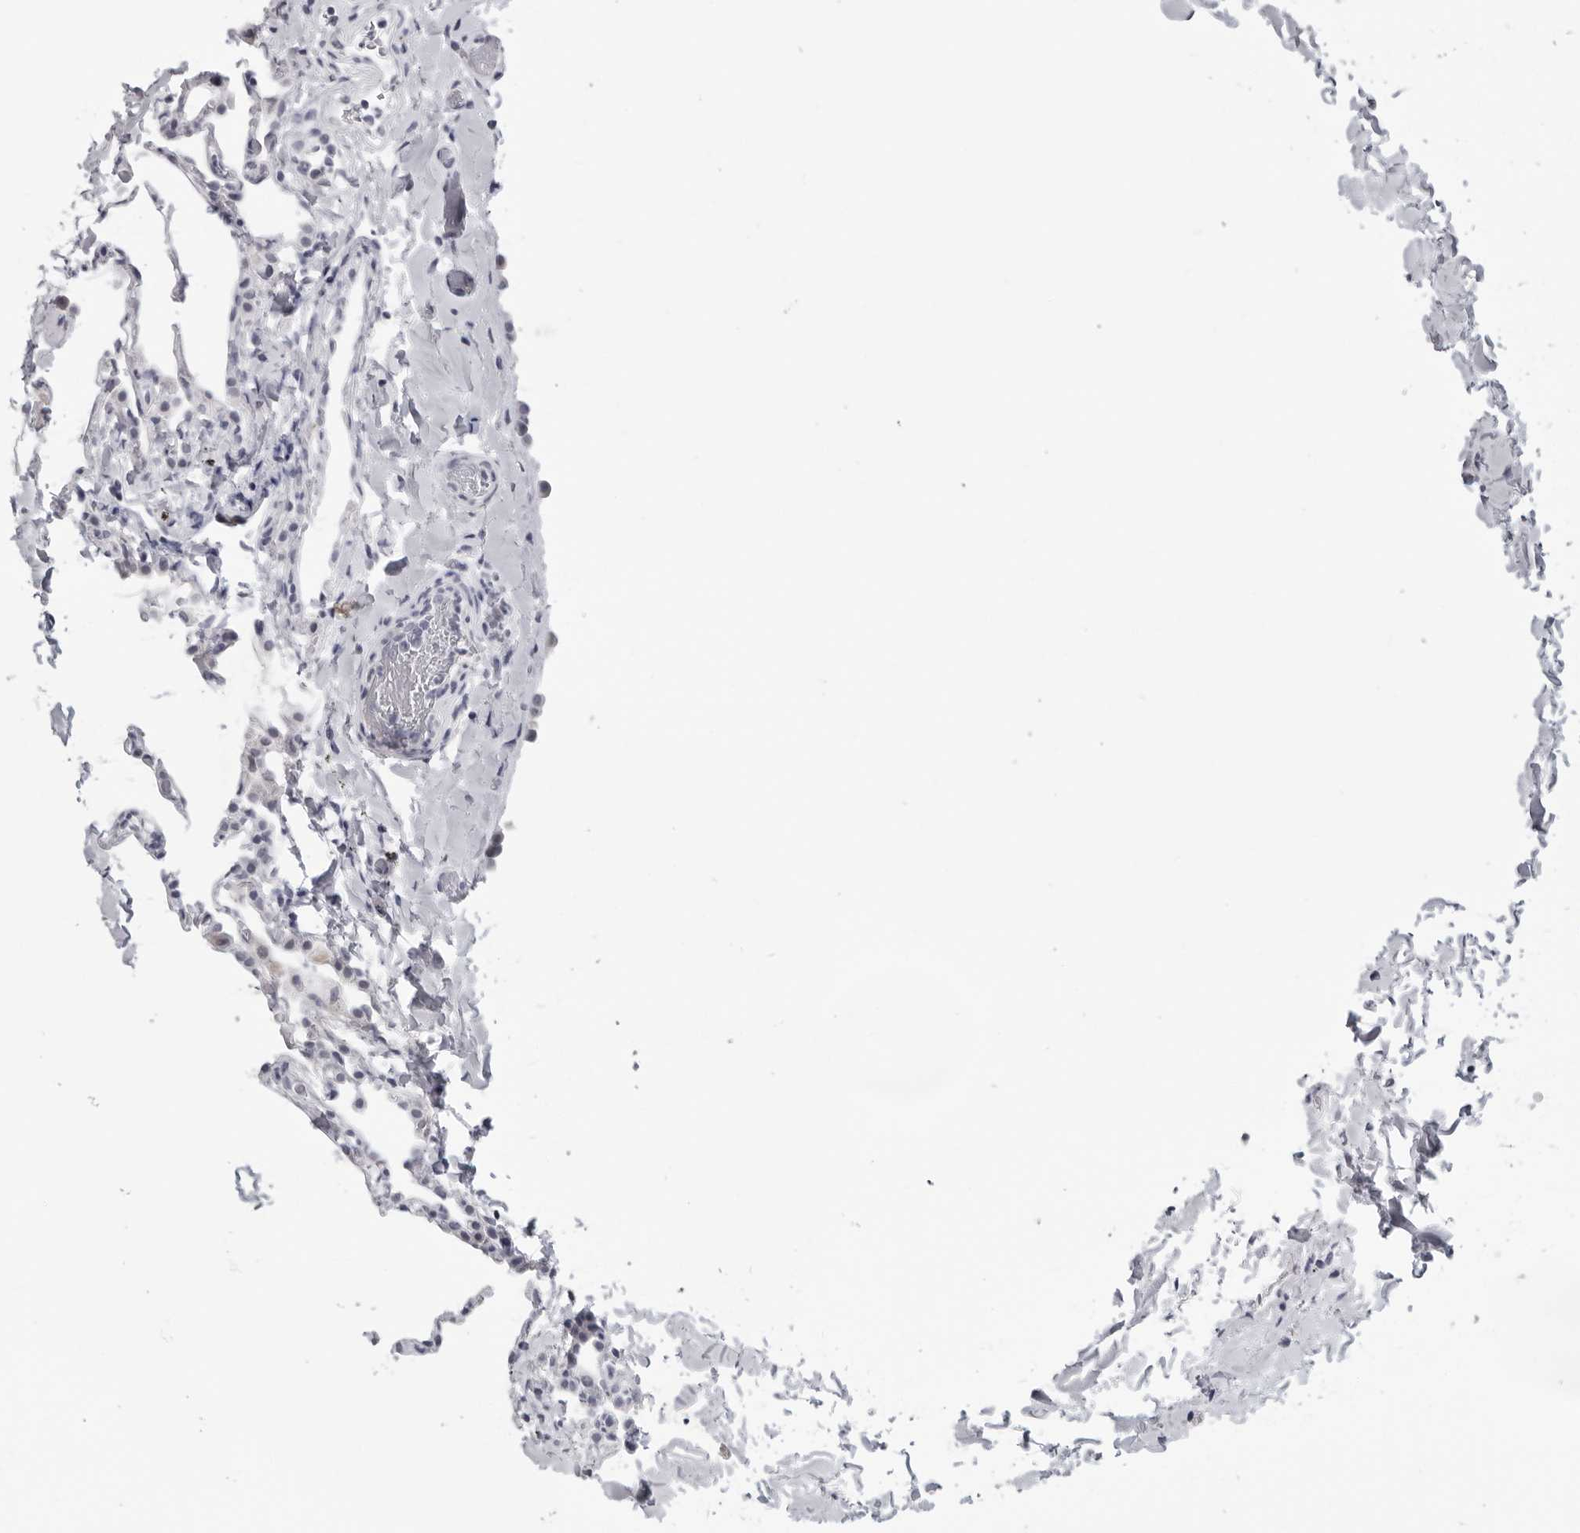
{"staining": {"intensity": "negative", "quantity": "none", "location": "none"}, "tissue": "lung", "cell_type": "Alveolar cells", "image_type": "normal", "snomed": [{"axis": "morphology", "description": "Normal tissue, NOS"}, {"axis": "topography", "description": "Lung"}], "caption": "Image shows no protein staining in alveolar cells of benign lung. (DAB (3,3'-diaminobenzidine) IHC, high magnification).", "gene": "OPLAH", "patient": {"sex": "male", "age": 20}}